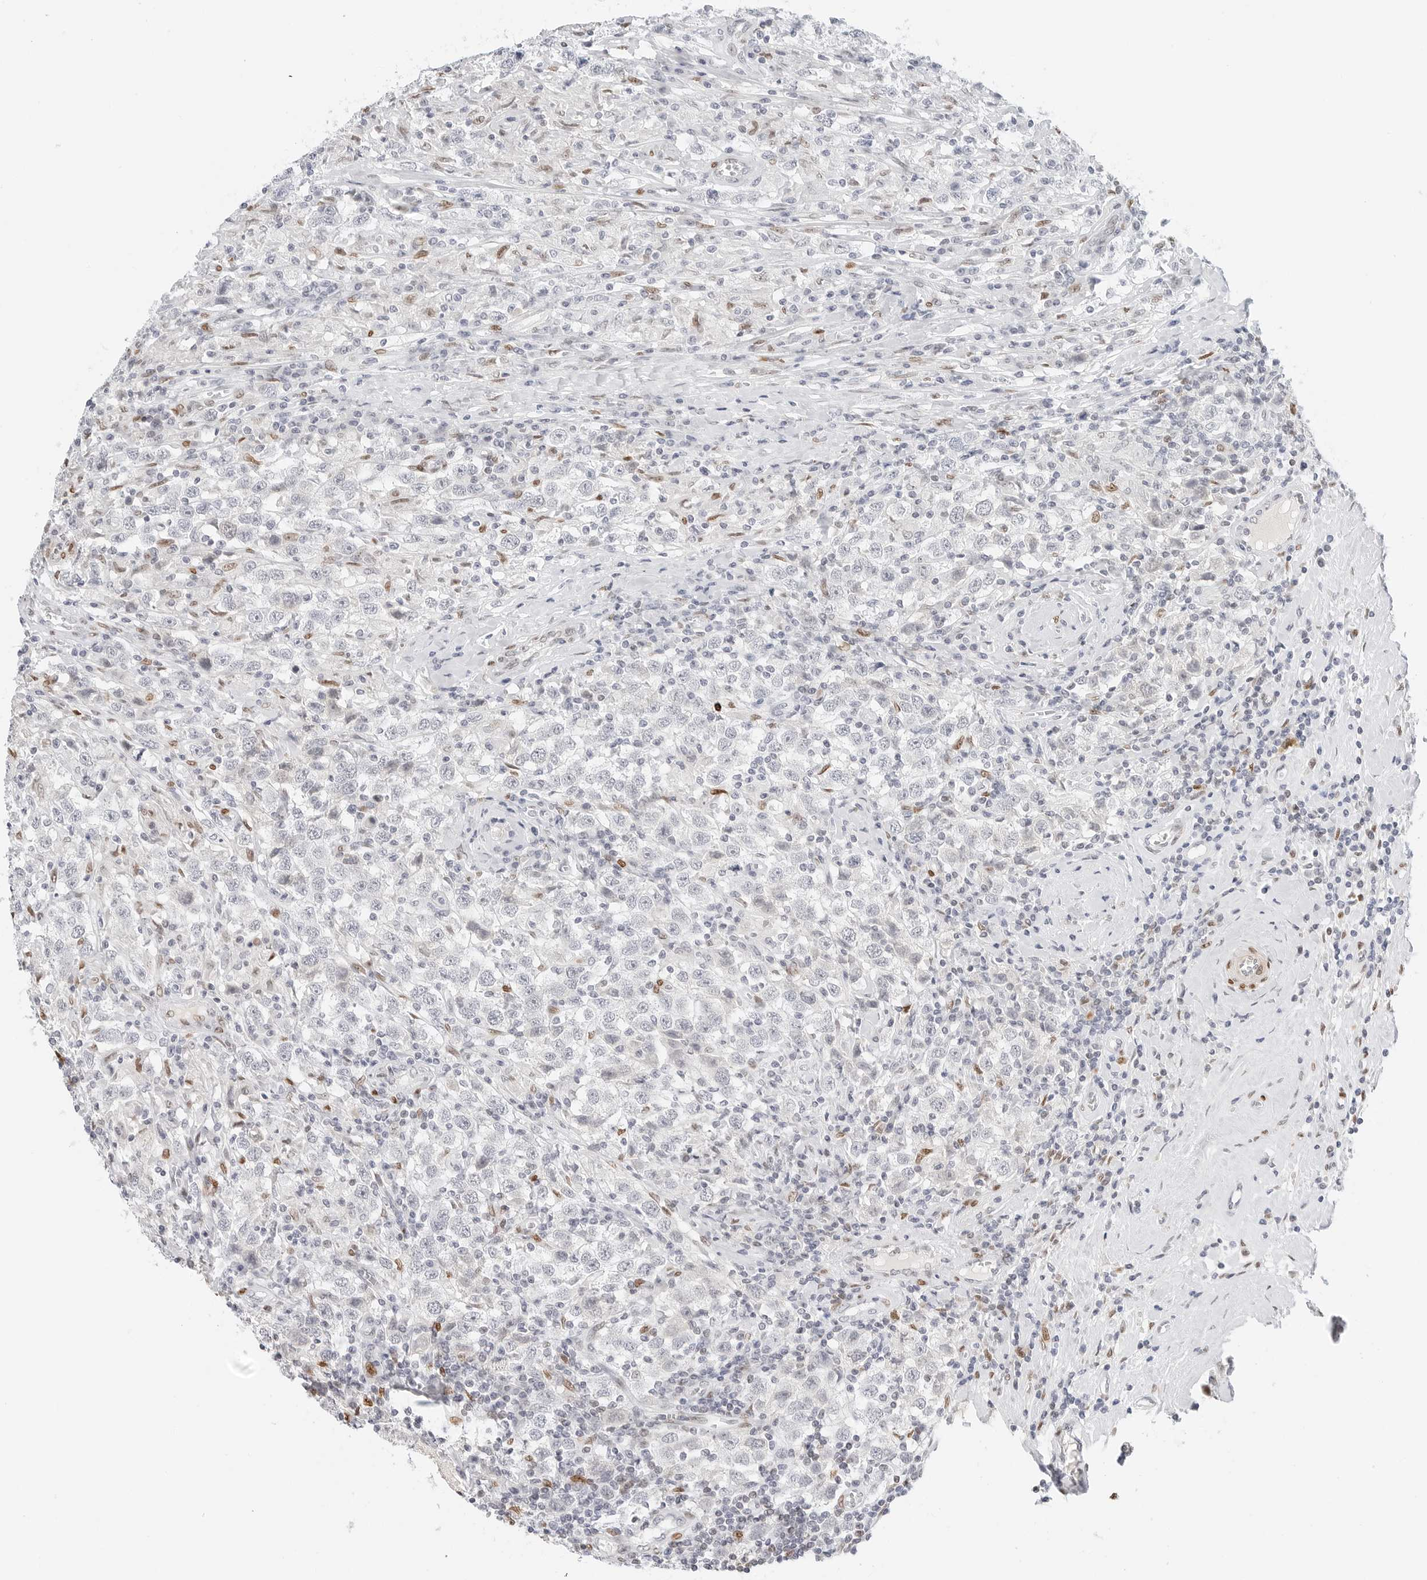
{"staining": {"intensity": "negative", "quantity": "none", "location": "none"}, "tissue": "testis cancer", "cell_type": "Tumor cells", "image_type": "cancer", "snomed": [{"axis": "morphology", "description": "Seminoma, NOS"}, {"axis": "topography", "description": "Testis"}], "caption": "Histopathology image shows no protein staining in tumor cells of testis cancer tissue.", "gene": "SPIDR", "patient": {"sex": "male", "age": 41}}